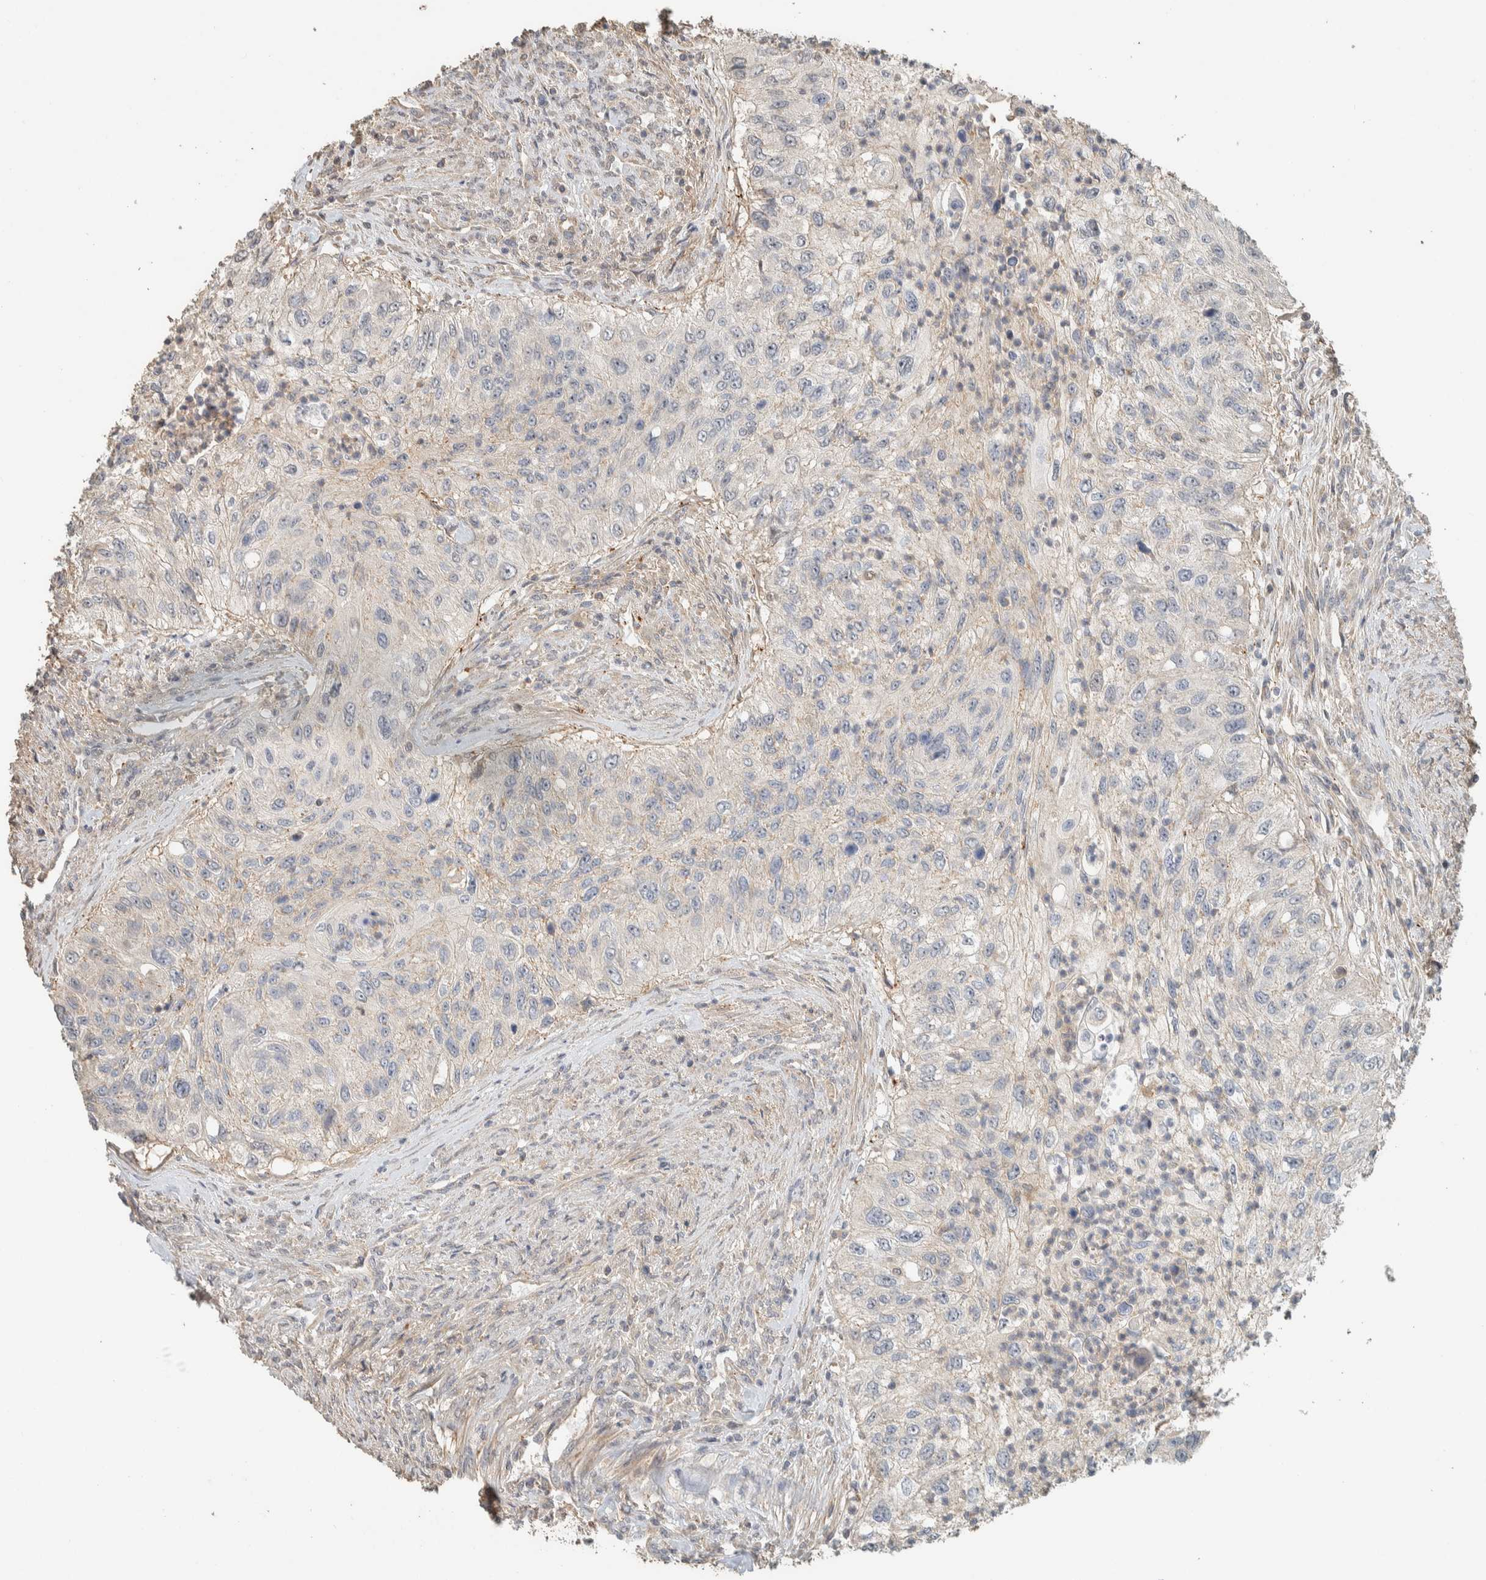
{"staining": {"intensity": "negative", "quantity": "none", "location": "none"}, "tissue": "urothelial cancer", "cell_type": "Tumor cells", "image_type": "cancer", "snomed": [{"axis": "morphology", "description": "Urothelial carcinoma, High grade"}, {"axis": "topography", "description": "Urinary bladder"}], "caption": "A high-resolution micrograph shows IHC staining of urothelial carcinoma (high-grade), which reveals no significant positivity in tumor cells. Brightfield microscopy of IHC stained with DAB (3,3'-diaminobenzidine) (brown) and hematoxylin (blue), captured at high magnification.", "gene": "PDE7B", "patient": {"sex": "female", "age": 60}}